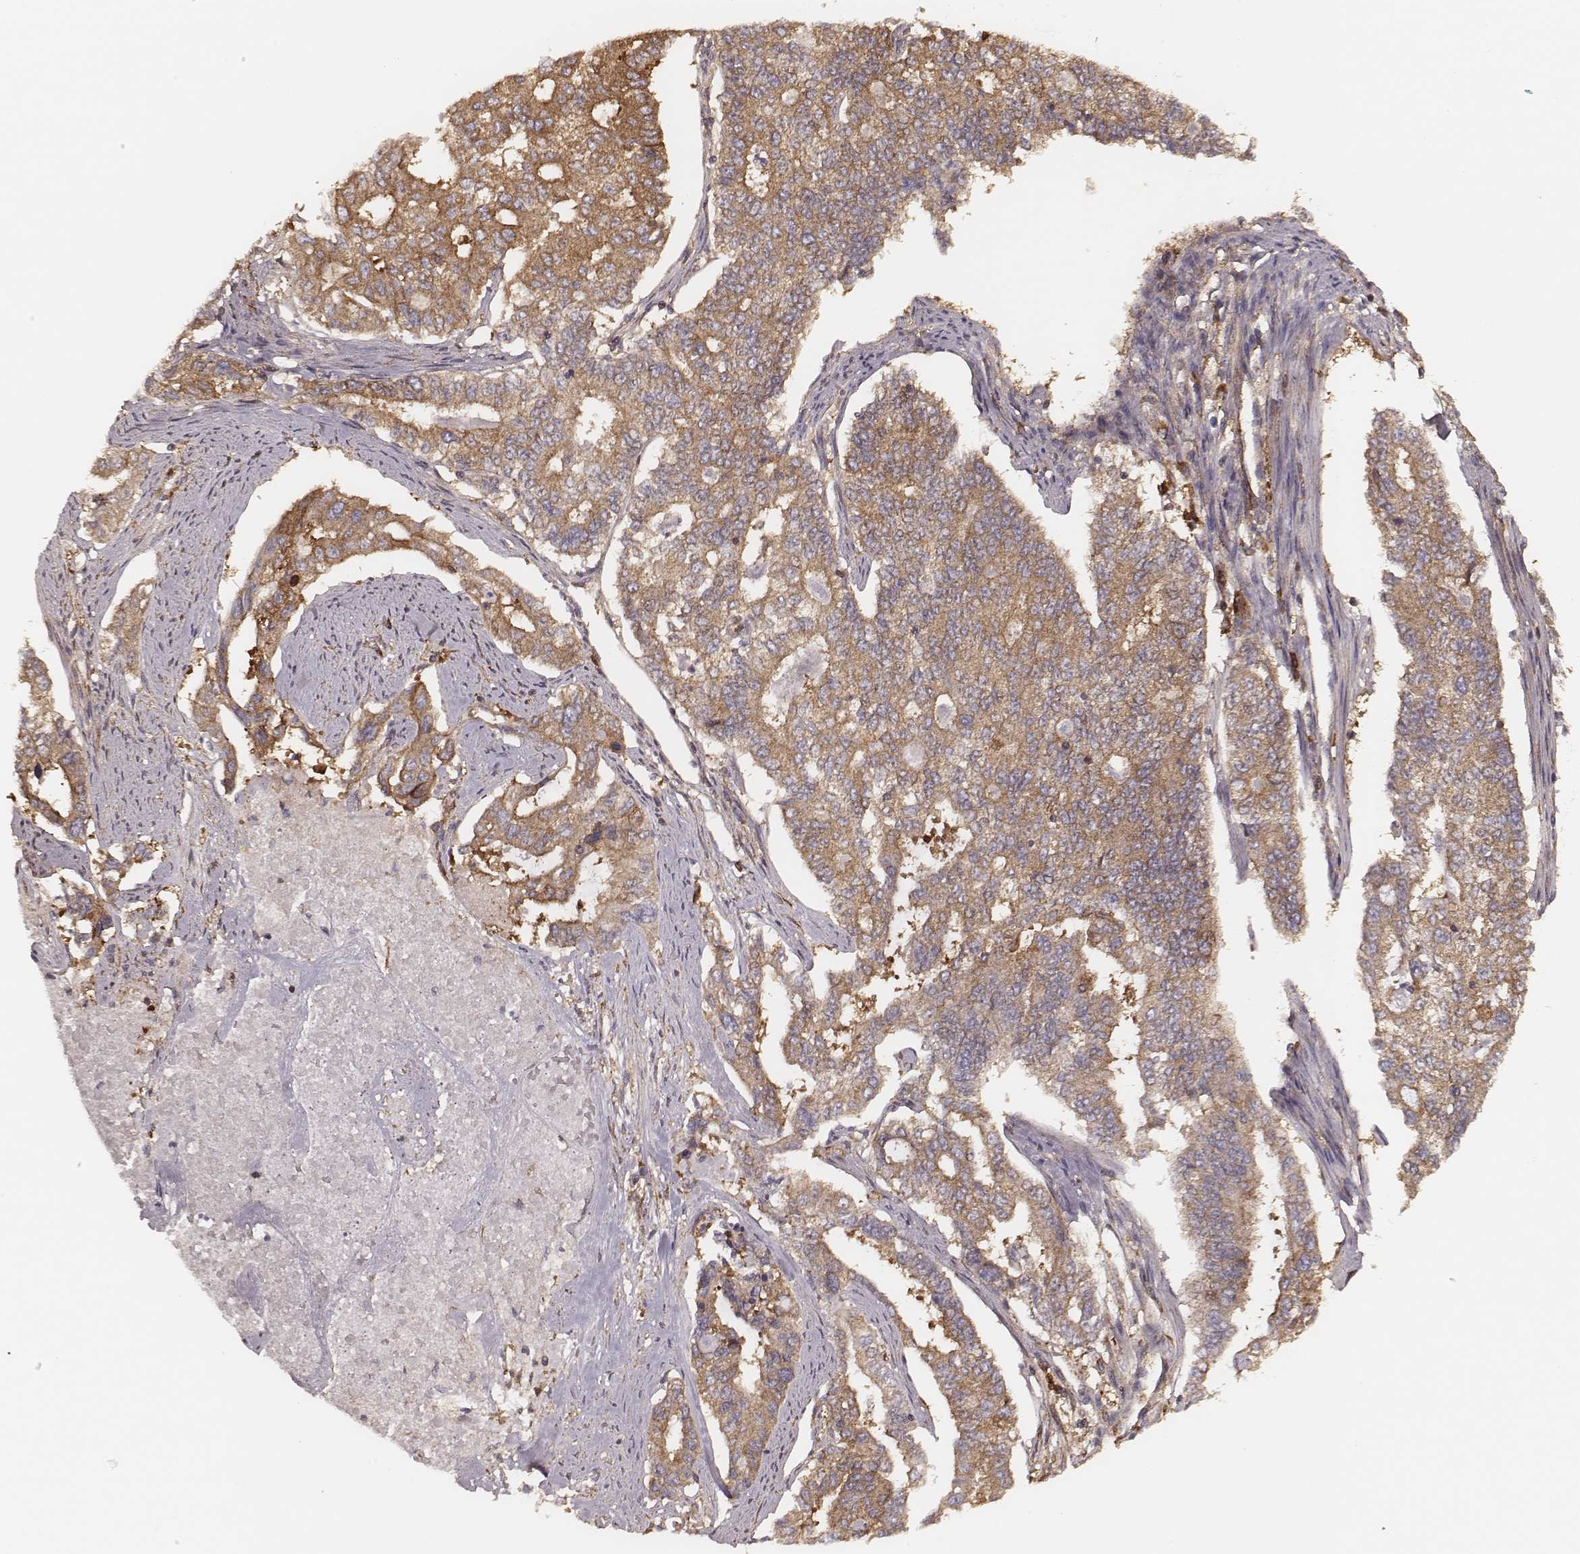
{"staining": {"intensity": "moderate", "quantity": ">75%", "location": "cytoplasmic/membranous"}, "tissue": "endometrial cancer", "cell_type": "Tumor cells", "image_type": "cancer", "snomed": [{"axis": "morphology", "description": "Adenocarcinoma, NOS"}, {"axis": "topography", "description": "Uterus"}], "caption": "About >75% of tumor cells in endometrial cancer show moderate cytoplasmic/membranous protein positivity as visualized by brown immunohistochemical staining.", "gene": "CARS1", "patient": {"sex": "female", "age": 59}}